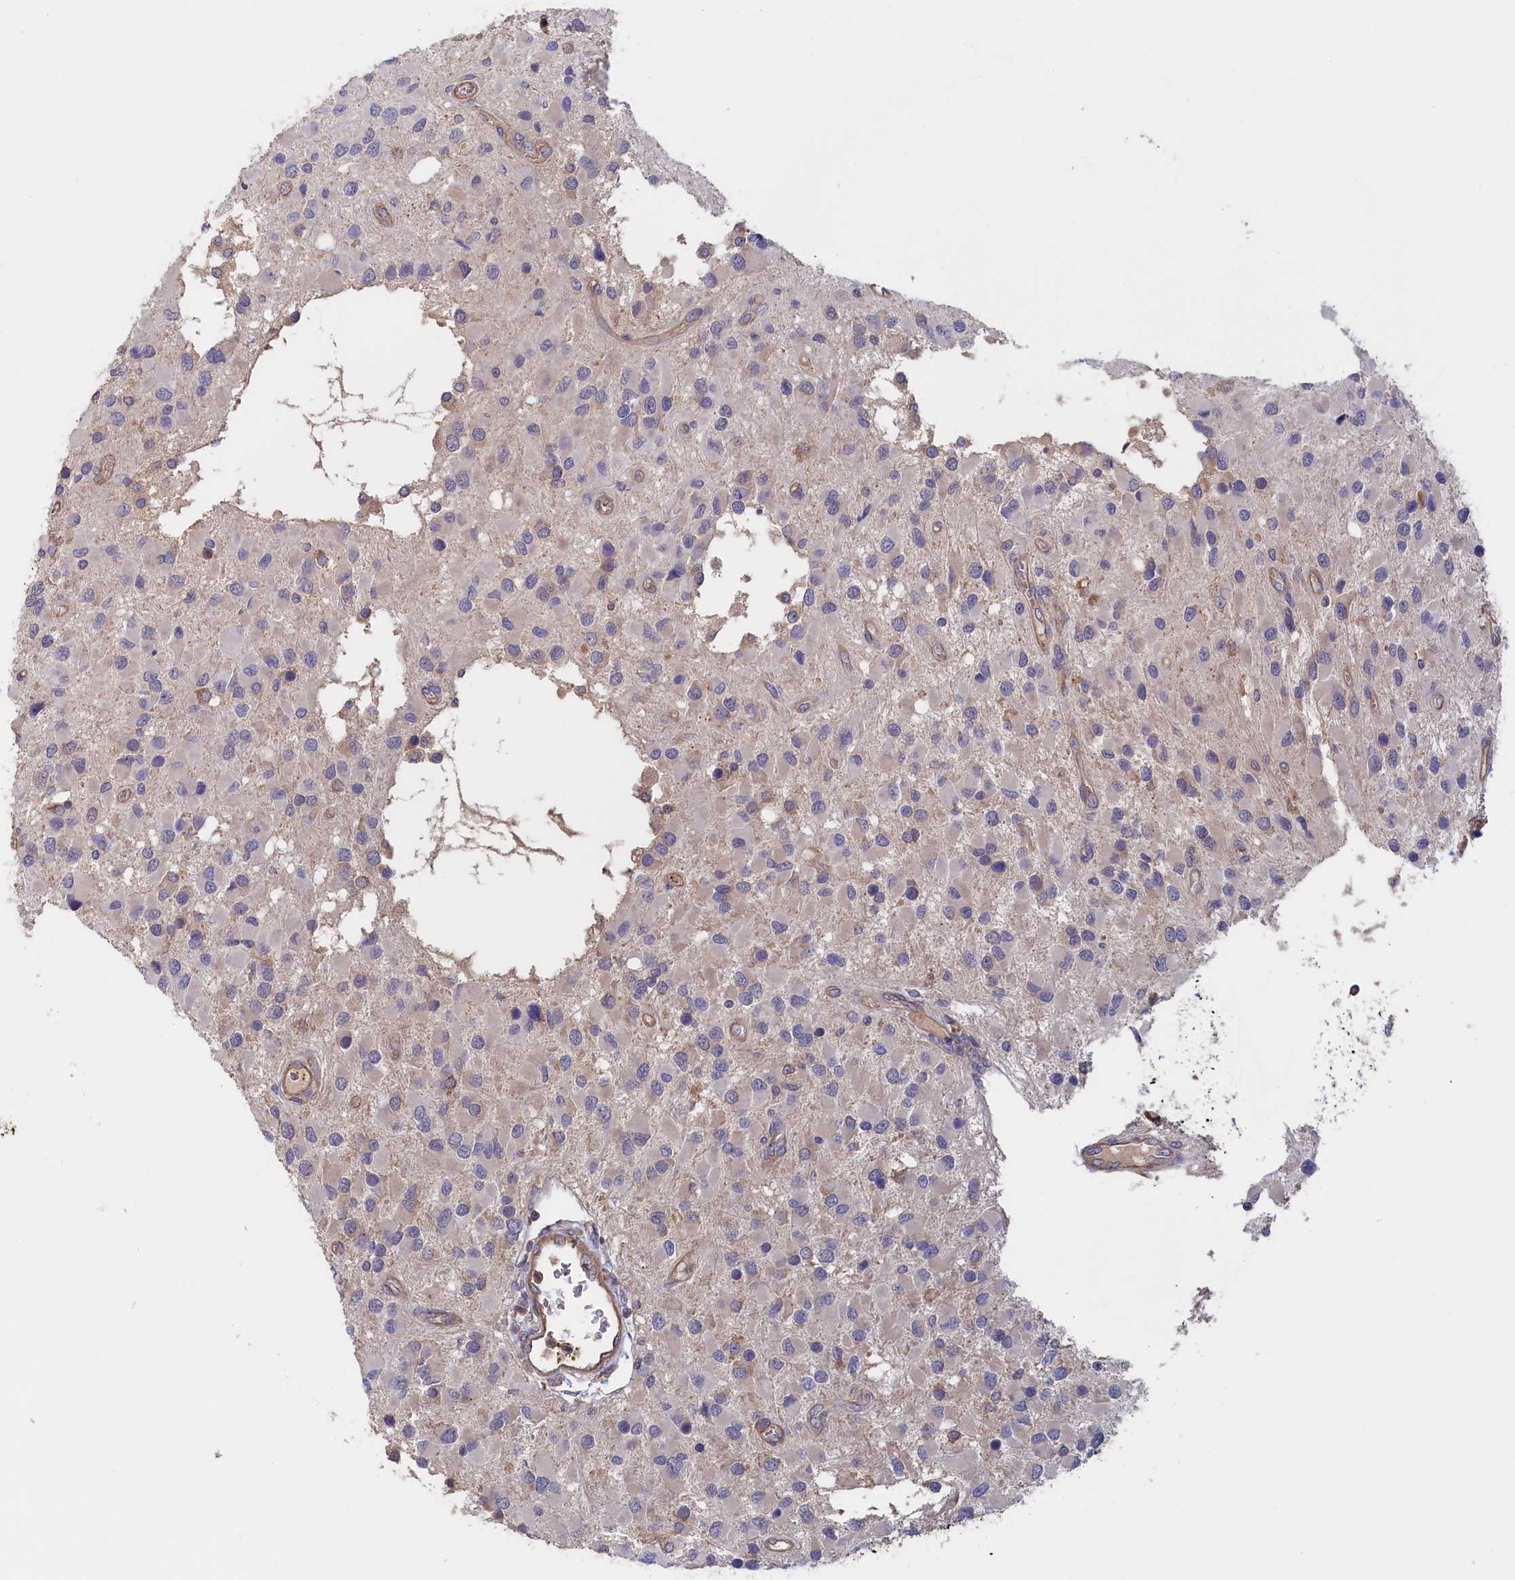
{"staining": {"intensity": "weak", "quantity": "<25%", "location": "cytoplasmic/membranous"}, "tissue": "glioma", "cell_type": "Tumor cells", "image_type": "cancer", "snomed": [{"axis": "morphology", "description": "Glioma, malignant, High grade"}, {"axis": "topography", "description": "Brain"}], "caption": "Tumor cells are negative for protein expression in human glioma.", "gene": "ANKRD2", "patient": {"sex": "male", "age": 53}}